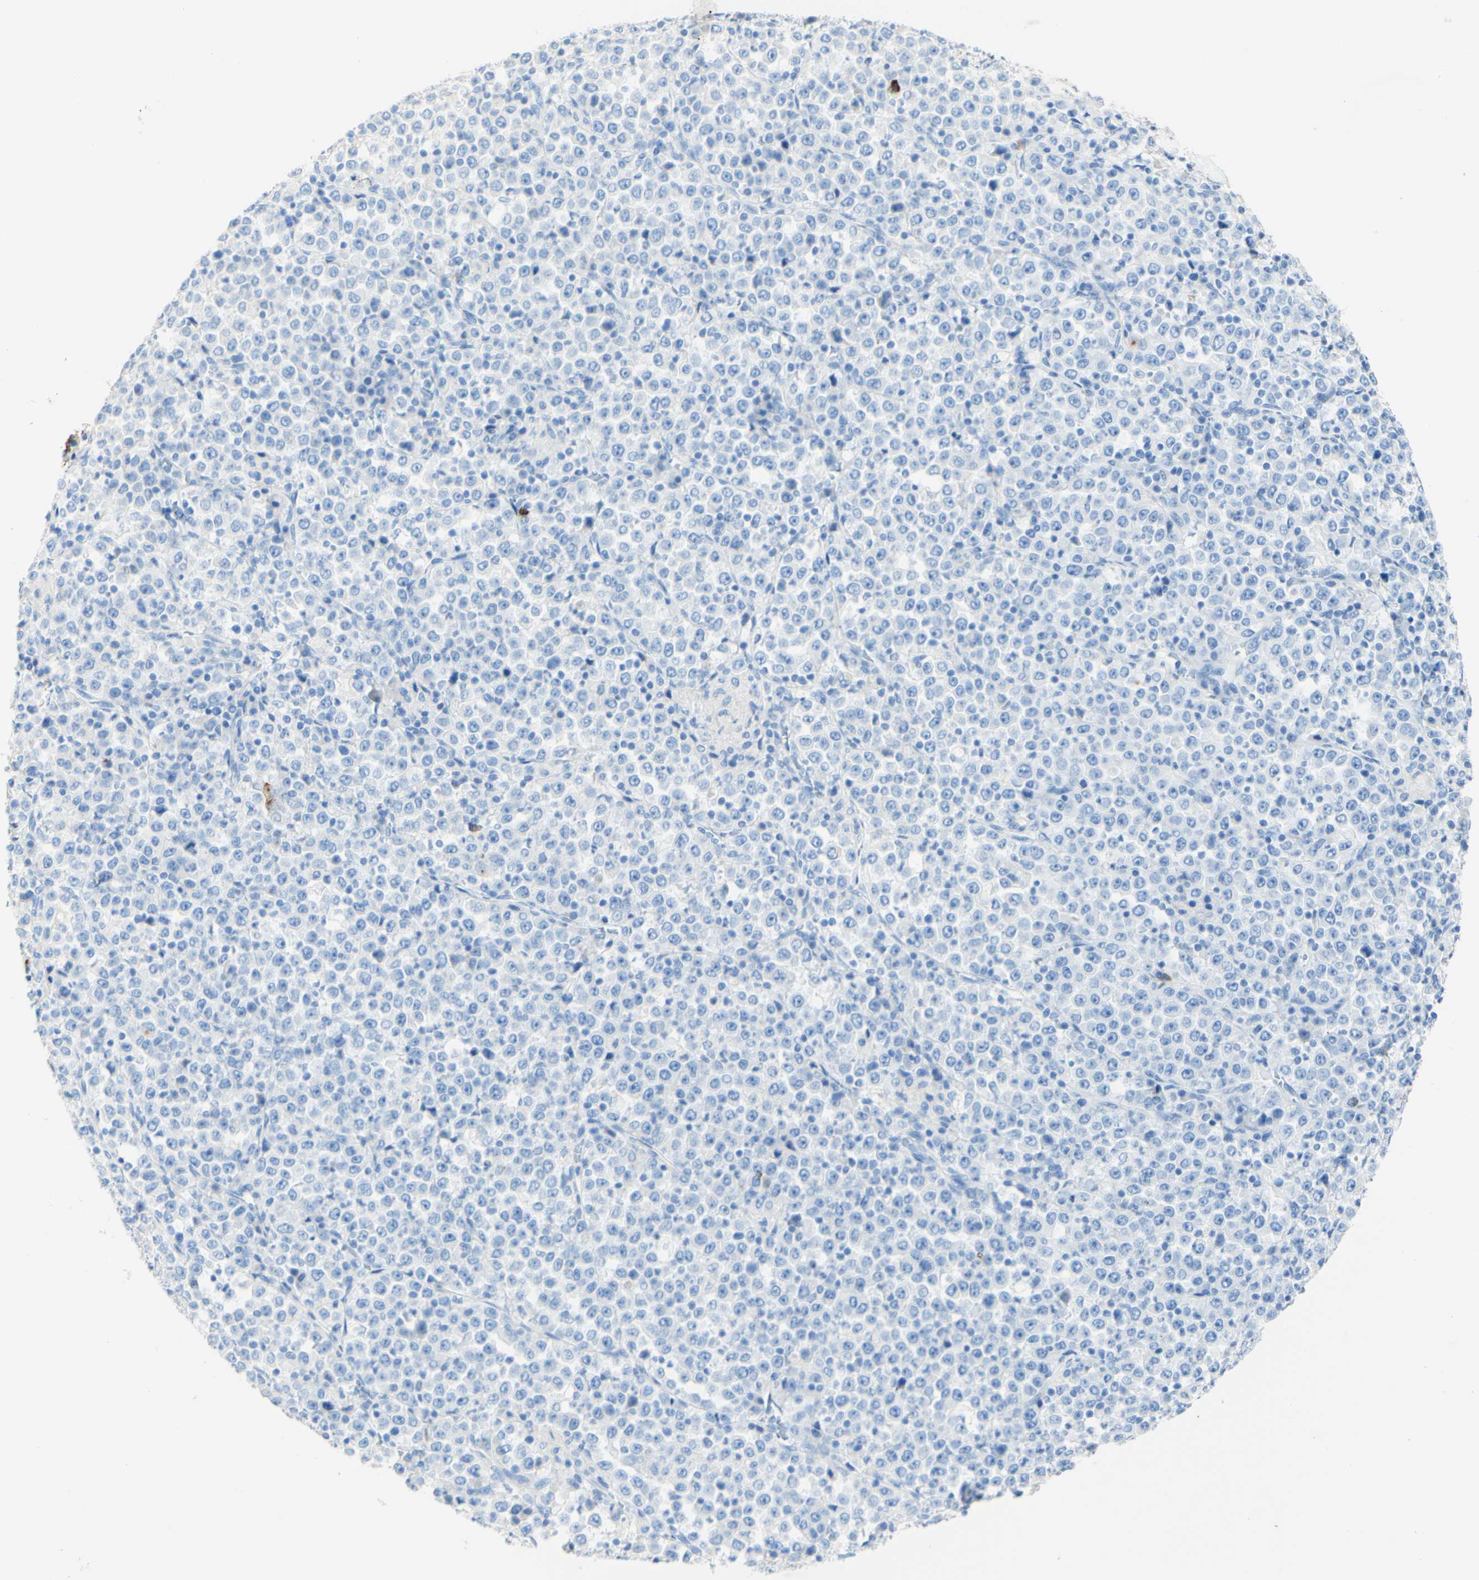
{"staining": {"intensity": "negative", "quantity": "none", "location": "none"}, "tissue": "stomach cancer", "cell_type": "Tumor cells", "image_type": "cancer", "snomed": [{"axis": "morphology", "description": "Normal tissue, NOS"}, {"axis": "morphology", "description": "Adenocarcinoma, NOS"}, {"axis": "topography", "description": "Stomach, upper"}, {"axis": "topography", "description": "Stomach"}], "caption": "A micrograph of human stomach adenocarcinoma is negative for staining in tumor cells. (DAB immunohistochemistry (IHC), high magnification).", "gene": "PIGR", "patient": {"sex": "male", "age": 59}}